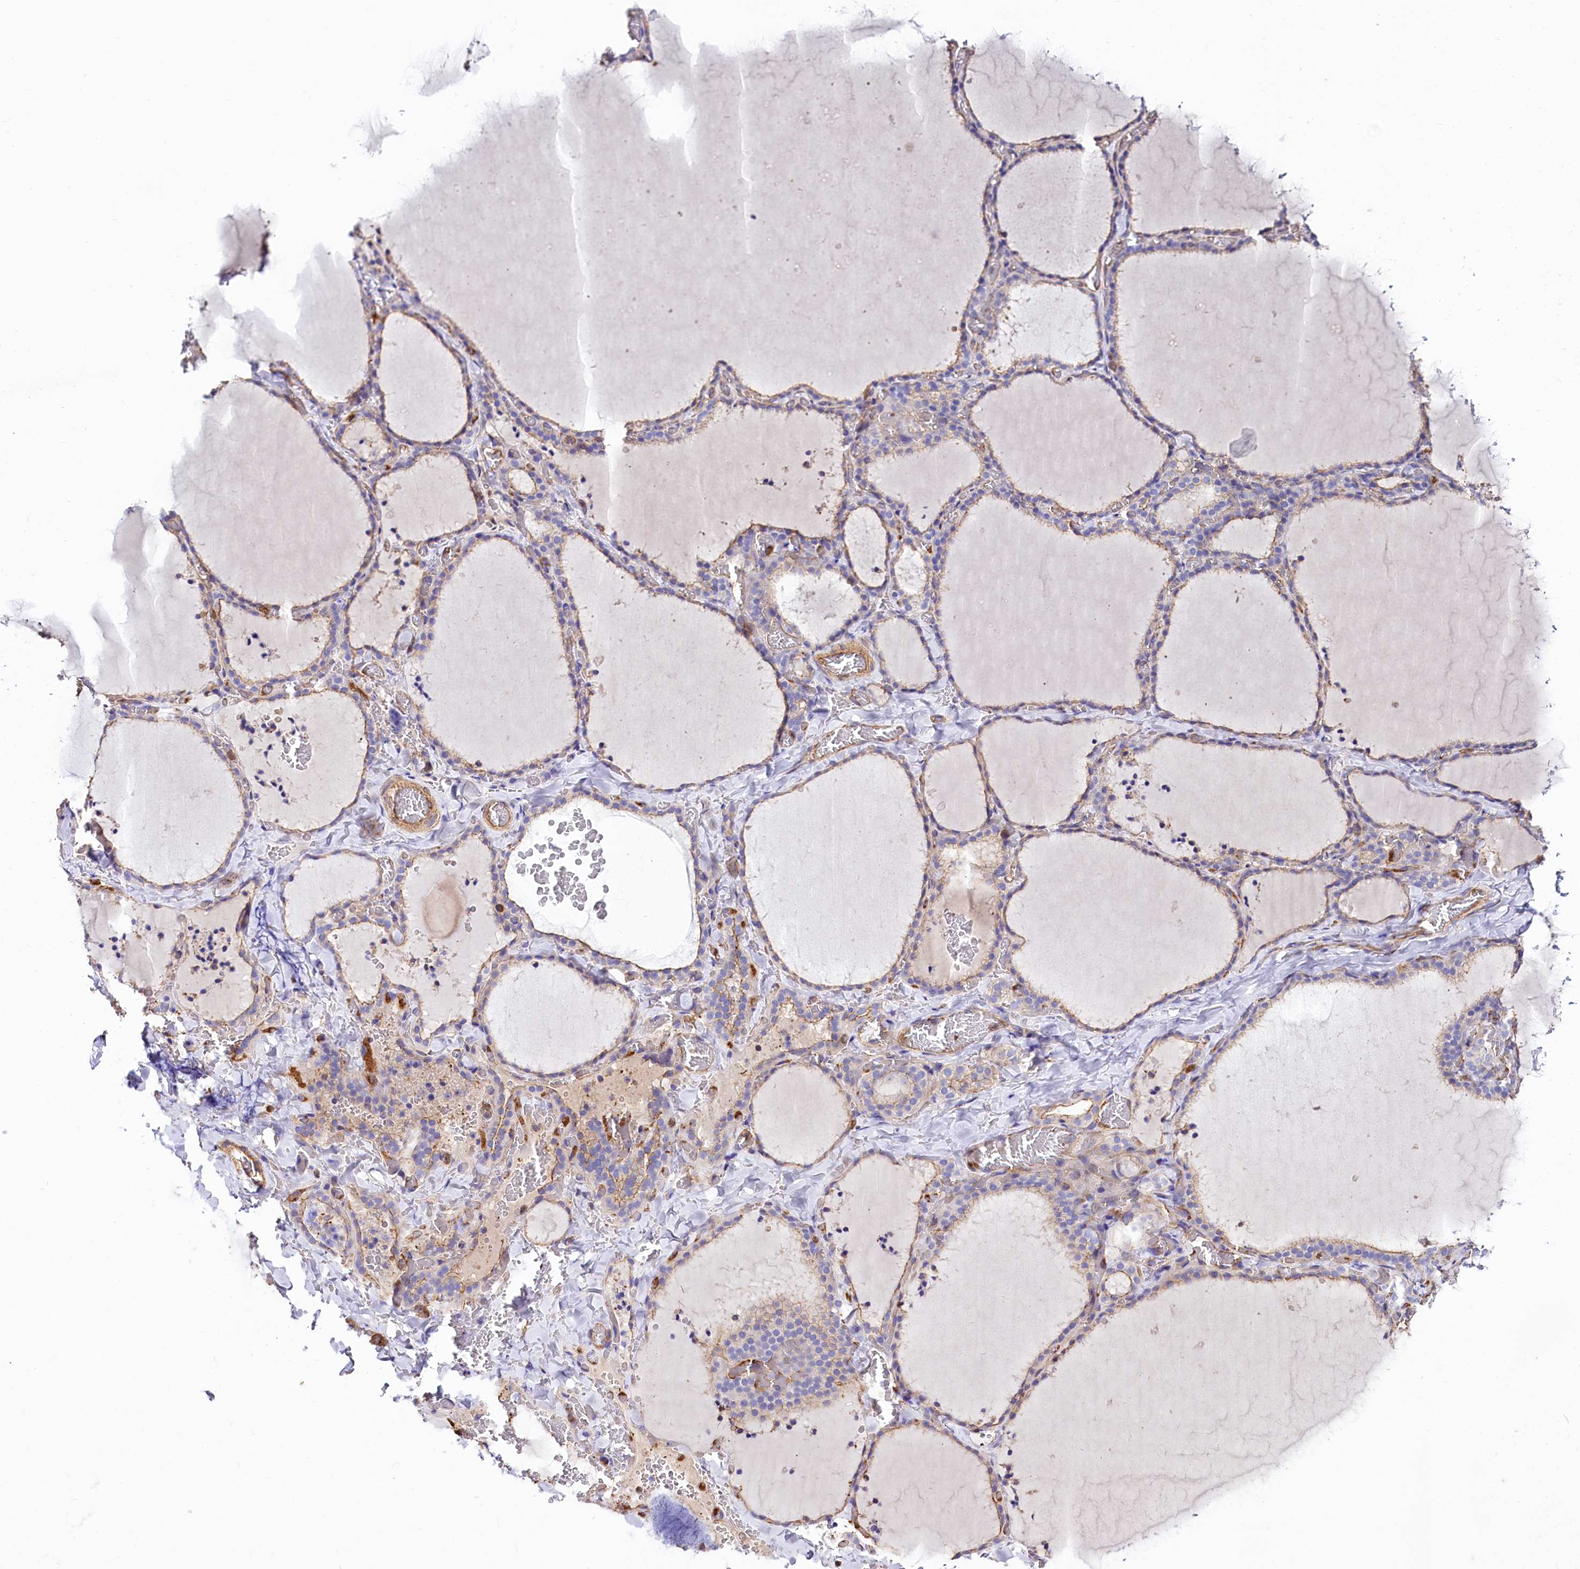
{"staining": {"intensity": "weak", "quantity": "25%-75%", "location": "cytoplasmic/membranous"}, "tissue": "thyroid gland", "cell_type": "Glandular cells", "image_type": "normal", "snomed": [{"axis": "morphology", "description": "Normal tissue, NOS"}, {"axis": "topography", "description": "Thyroid gland"}], "caption": "Glandular cells reveal low levels of weak cytoplasmic/membranous staining in about 25%-75% of cells in normal thyroid gland.", "gene": "FCHSD2", "patient": {"sex": "female", "age": 22}}